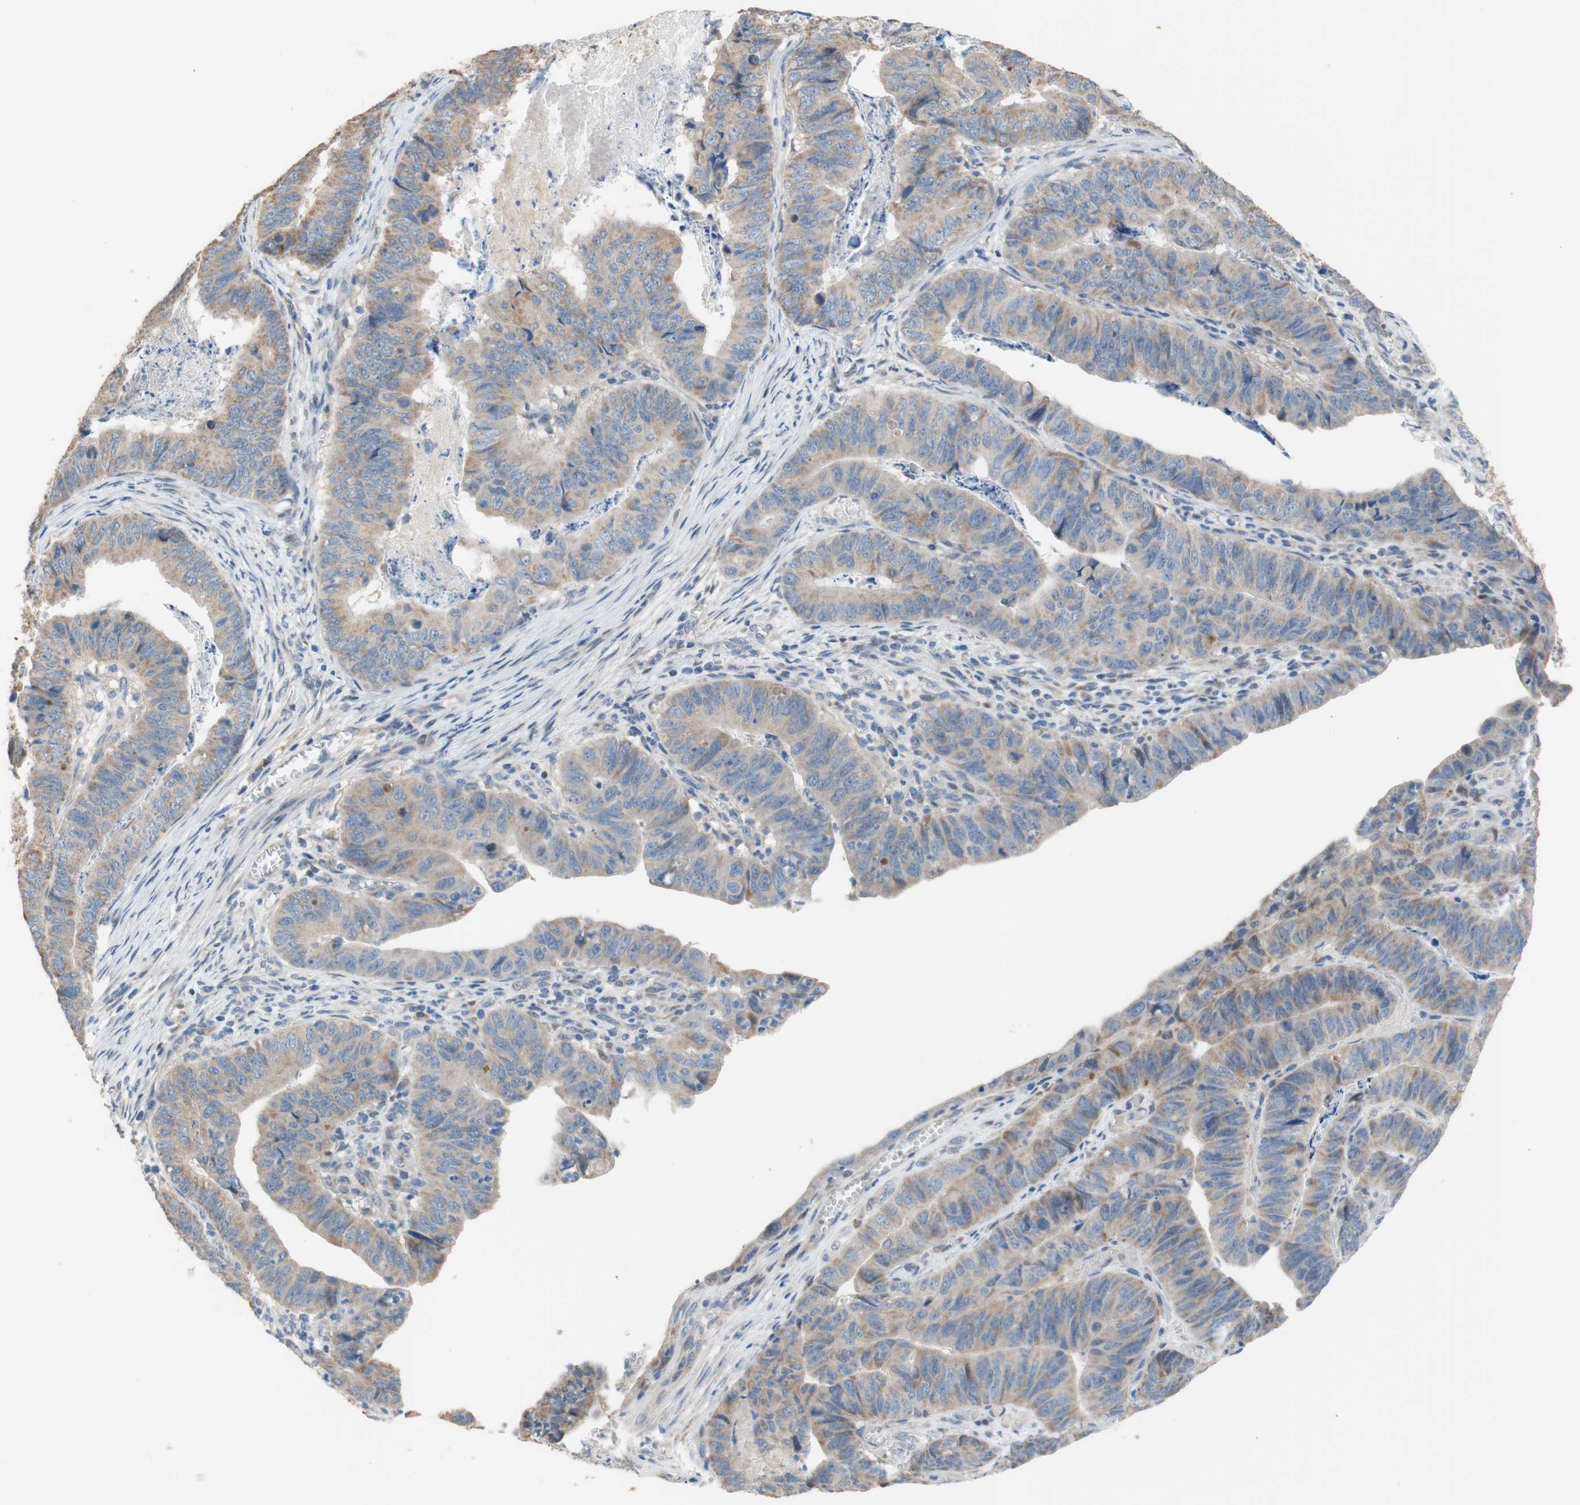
{"staining": {"intensity": "moderate", "quantity": ">75%", "location": "cytoplasmic/membranous"}, "tissue": "stomach cancer", "cell_type": "Tumor cells", "image_type": "cancer", "snomed": [{"axis": "morphology", "description": "Adenocarcinoma, NOS"}, {"axis": "topography", "description": "Stomach, lower"}], "caption": "Tumor cells demonstrate medium levels of moderate cytoplasmic/membranous expression in about >75% of cells in human stomach cancer (adenocarcinoma).", "gene": "ALDH1A2", "patient": {"sex": "male", "age": 77}}